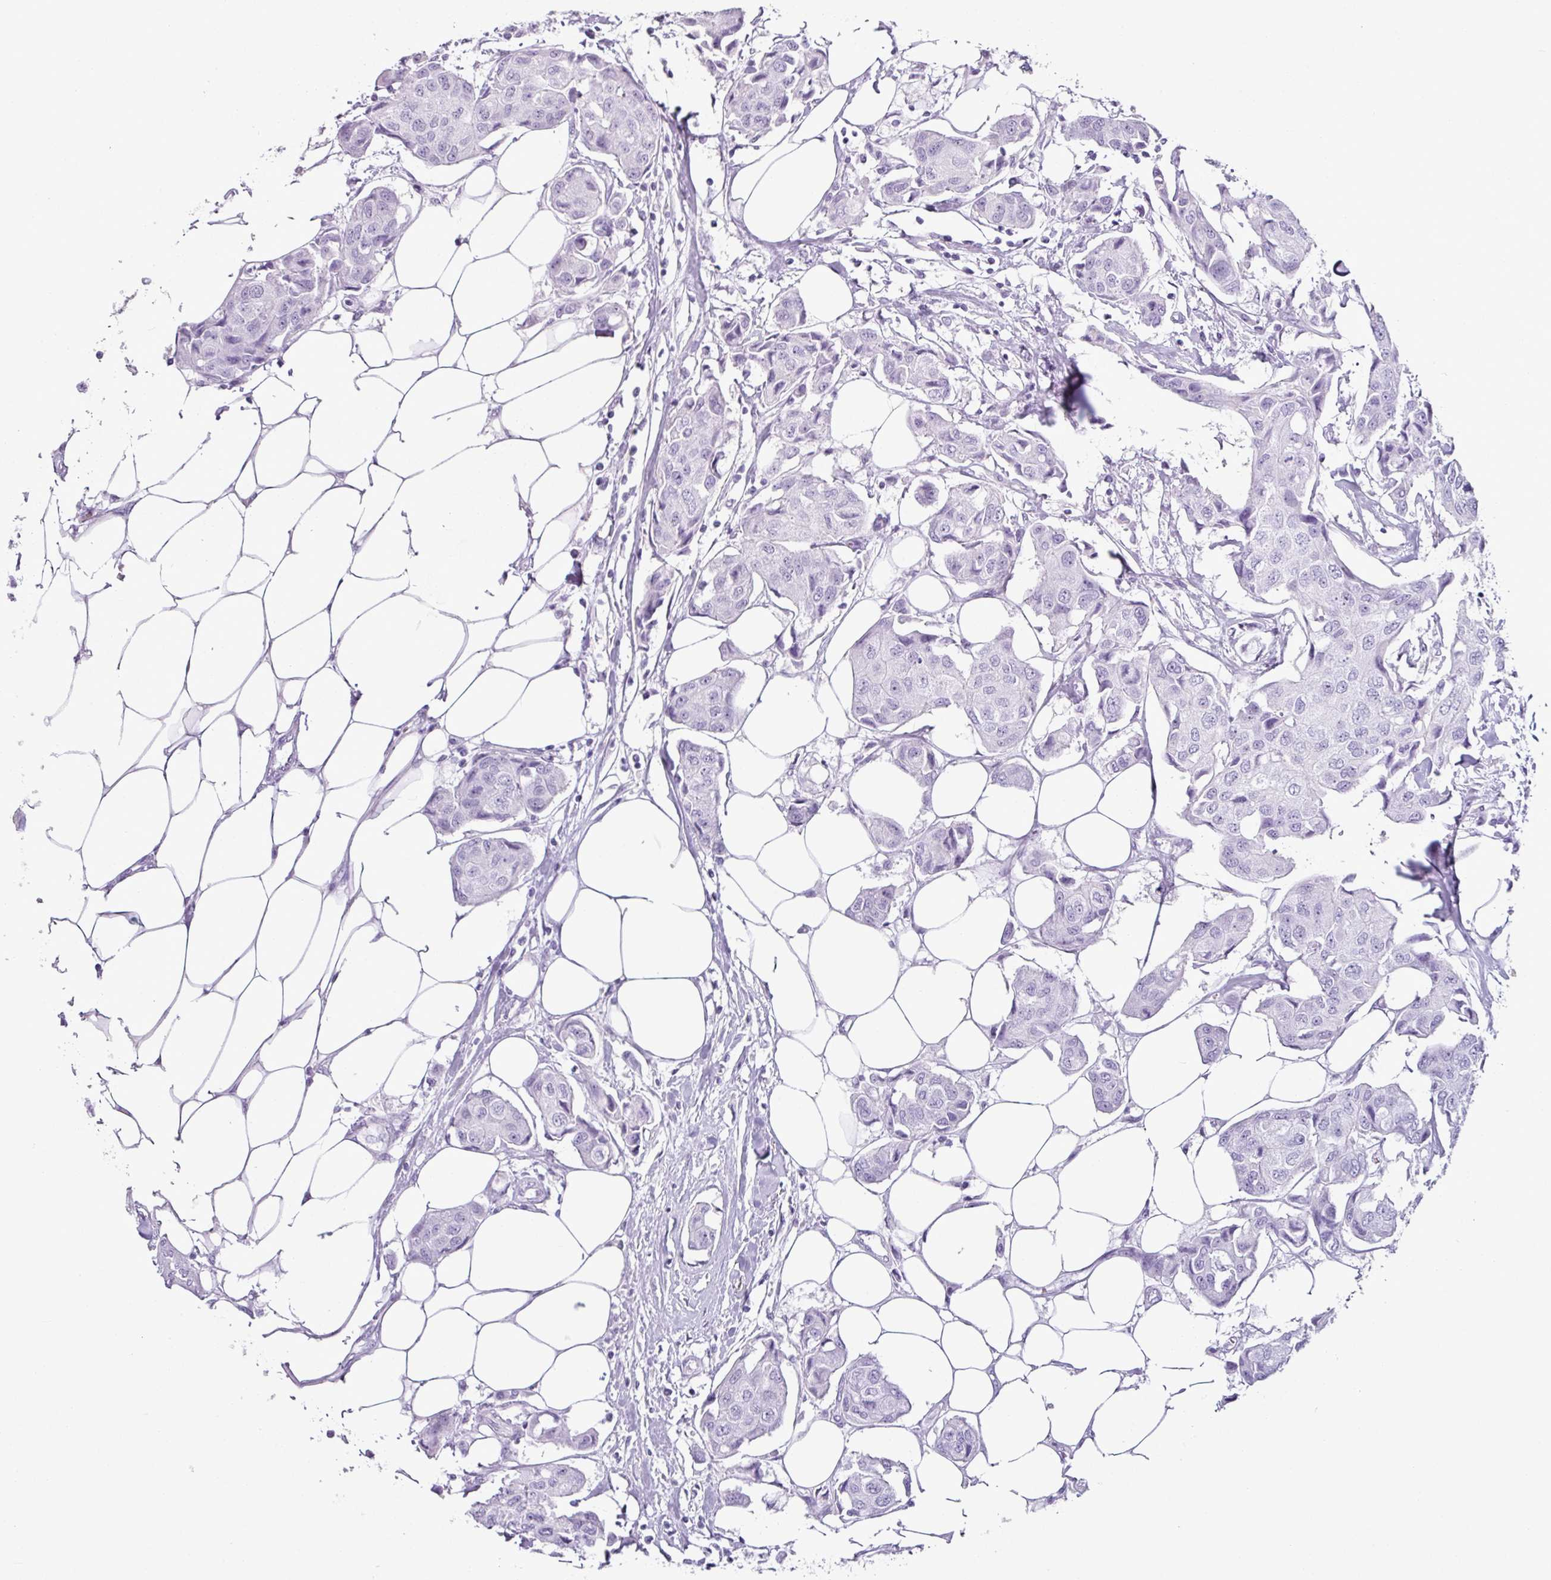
{"staining": {"intensity": "negative", "quantity": "none", "location": "none"}, "tissue": "breast cancer", "cell_type": "Tumor cells", "image_type": "cancer", "snomed": [{"axis": "morphology", "description": "Duct carcinoma"}, {"axis": "topography", "description": "Breast"}, {"axis": "topography", "description": "Lymph node"}], "caption": "An image of human intraductal carcinoma (breast) is negative for staining in tumor cells. (DAB immunohistochemistry (IHC) visualized using brightfield microscopy, high magnification).", "gene": "SCT", "patient": {"sex": "female", "age": 80}}